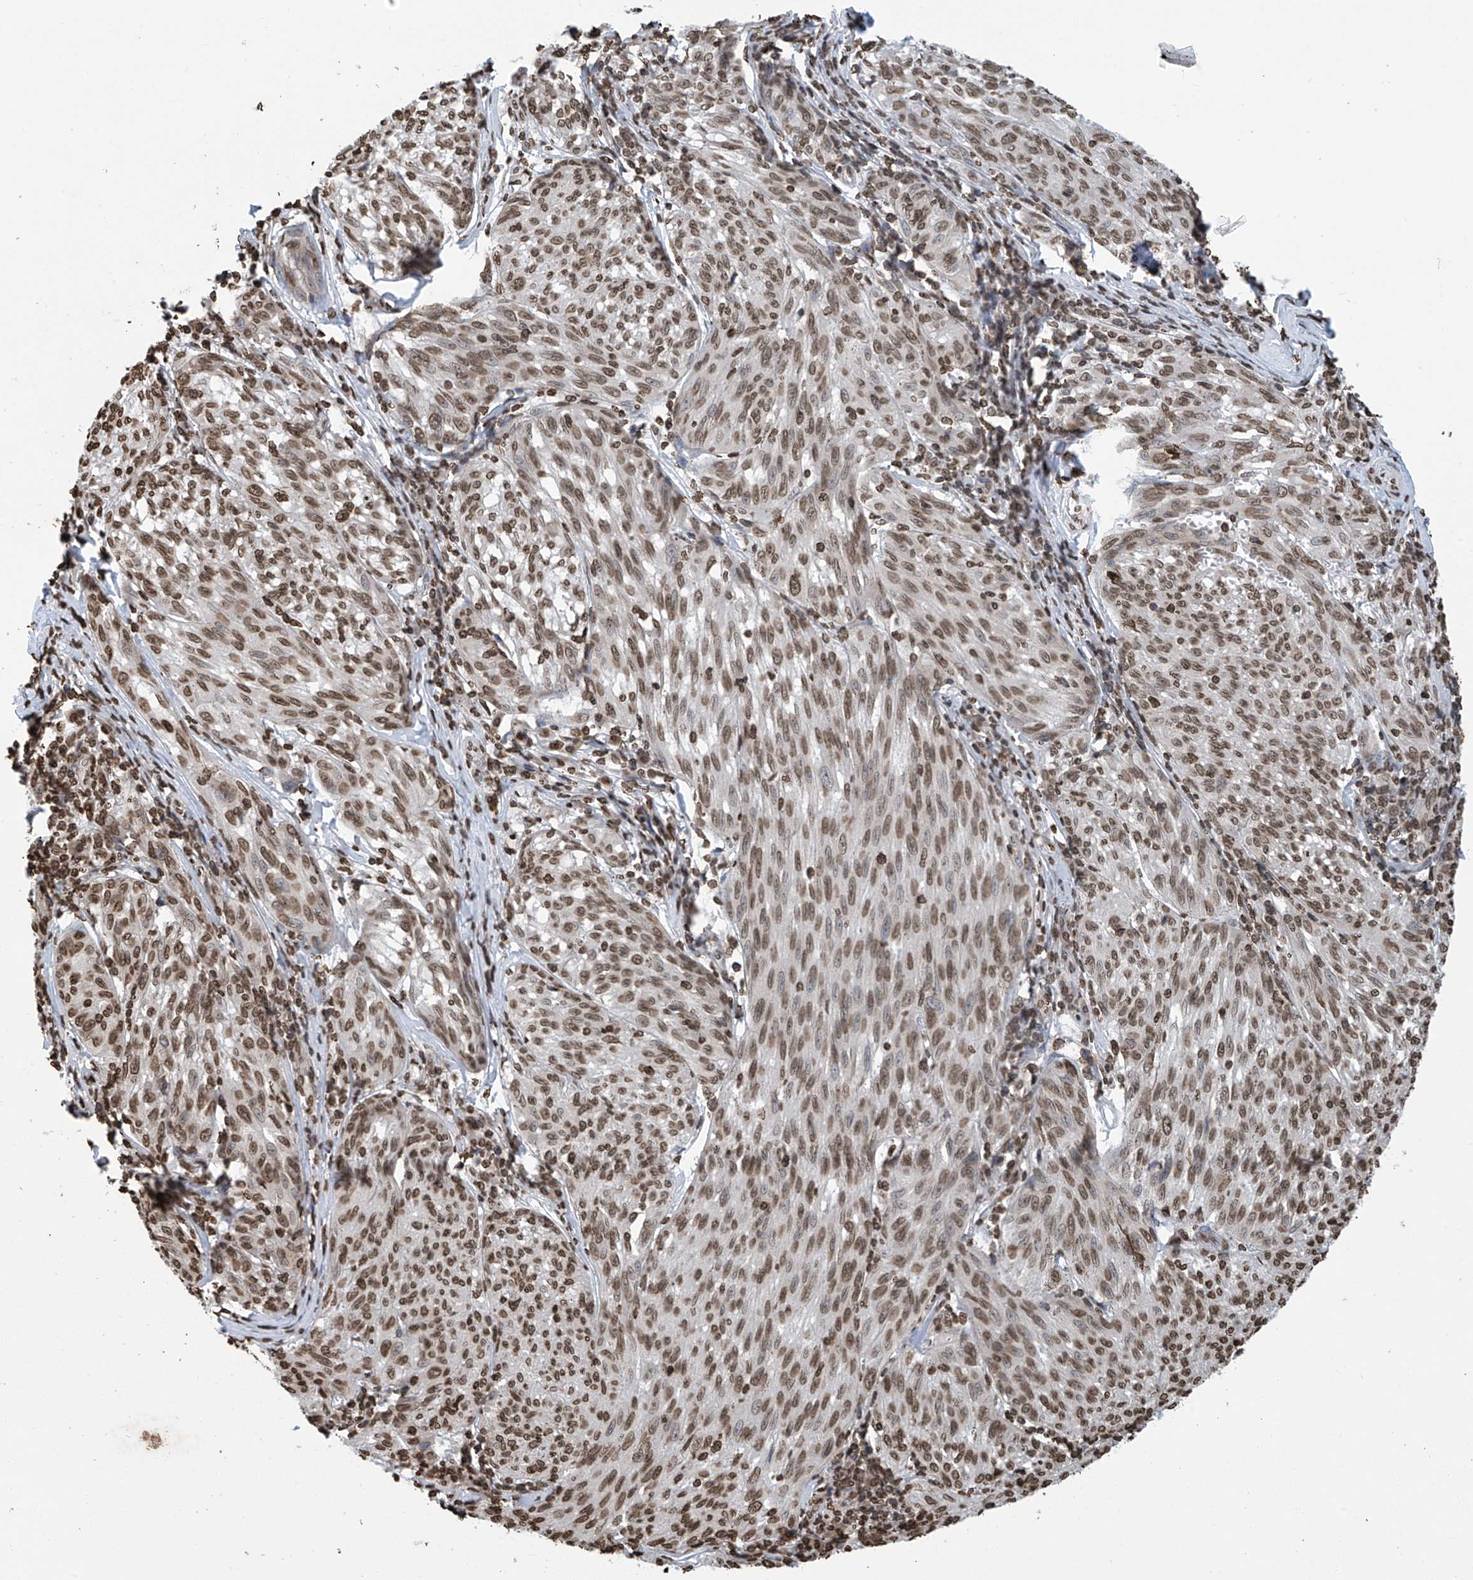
{"staining": {"intensity": "moderate", "quantity": ">75%", "location": "nuclear"}, "tissue": "melanoma", "cell_type": "Tumor cells", "image_type": "cancer", "snomed": [{"axis": "morphology", "description": "Malignant melanoma, NOS"}, {"axis": "topography", "description": "Skin"}], "caption": "Immunohistochemical staining of human malignant melanoma displays medium levels of moderate nuclear expression in approximately >75% of tumor cells. (Stains: DAB in brown, nuclei in blue, Microscopy: brightfield microscopy at high magnification).", "gene": "DPPA2", "patient": {"sex": "female", "age": 72}}